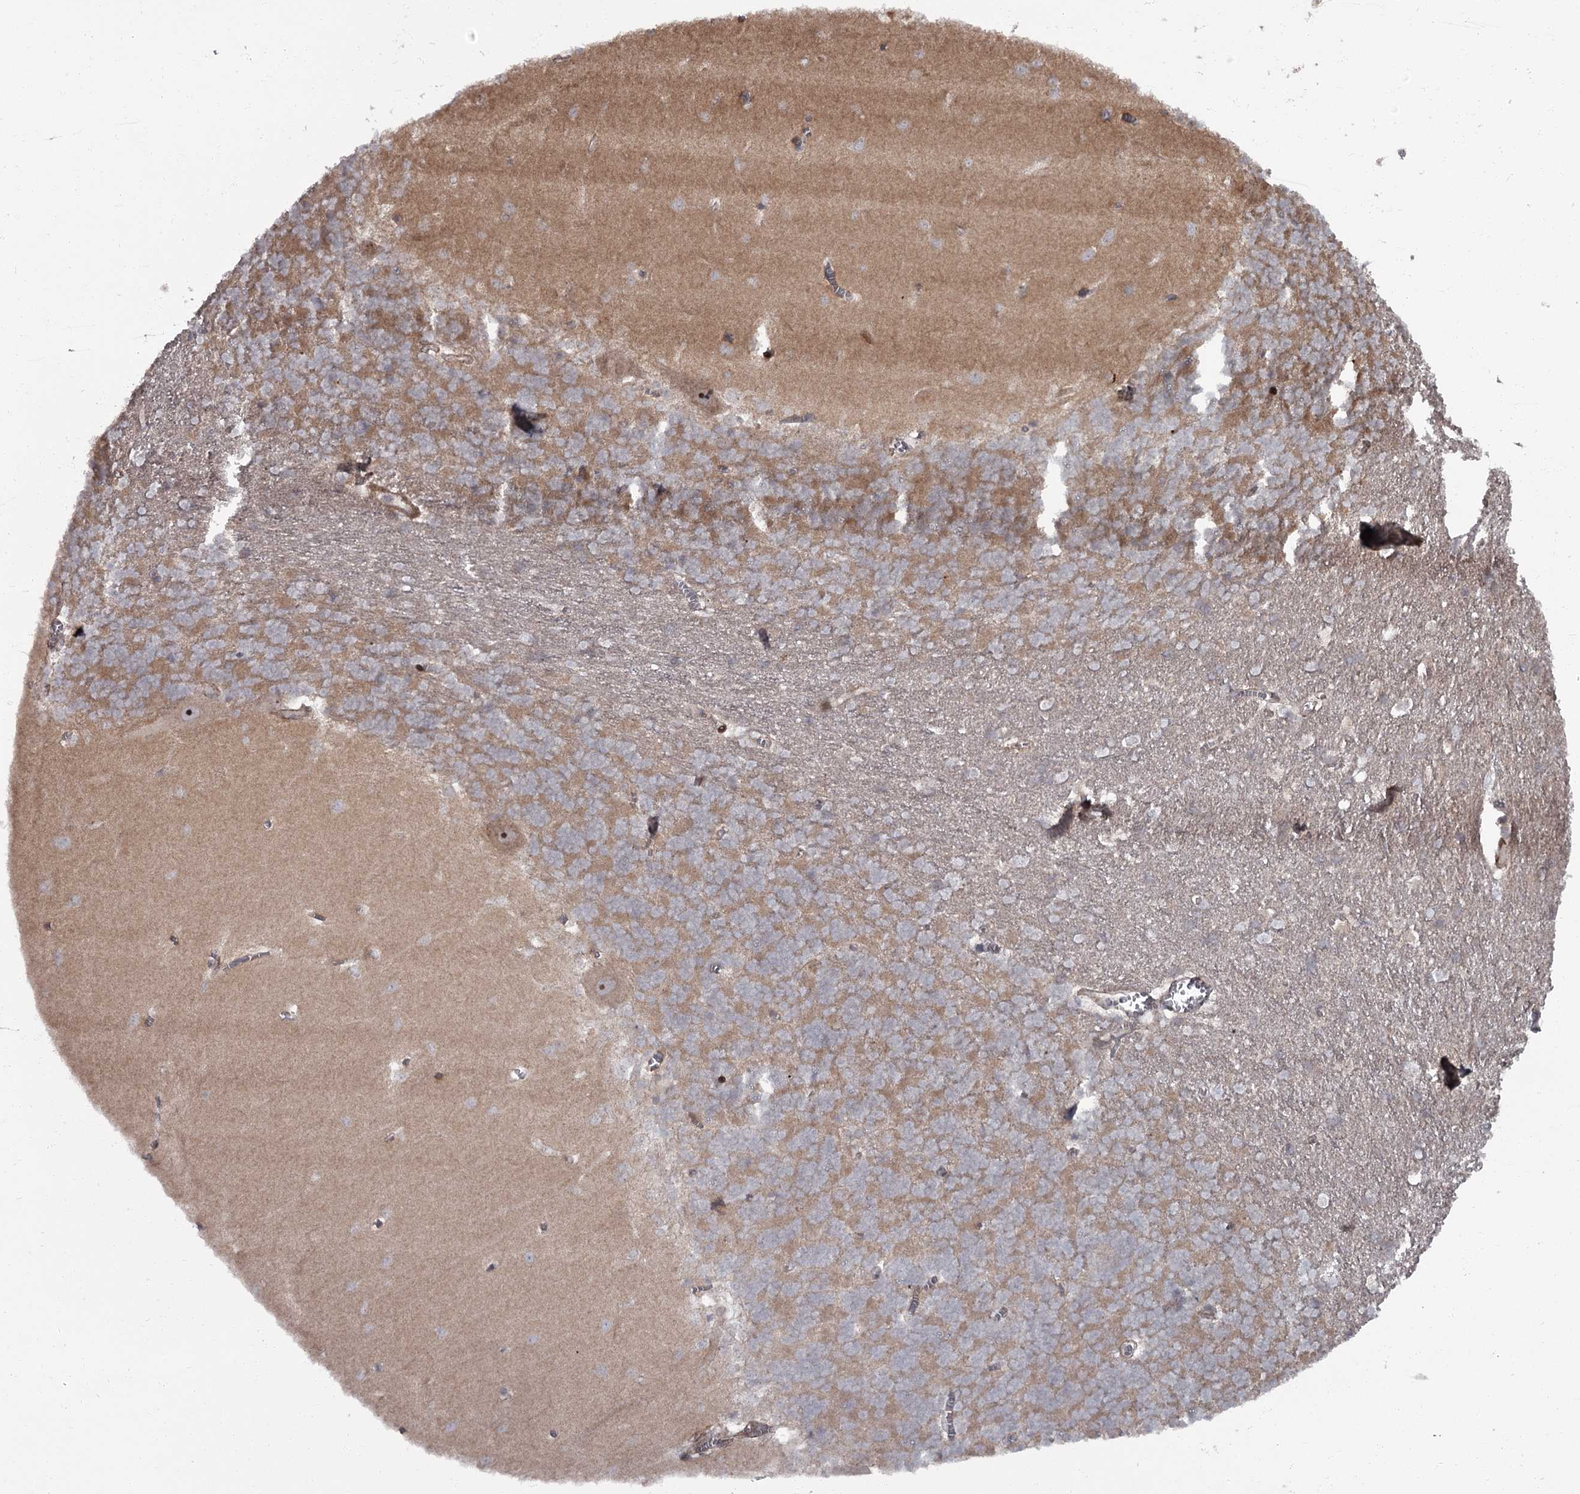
{"staining": {"intensity": "moderate", "quantity": "<25%", "location": "cytoplasmic/membranous"}, "tissue": "cerebellum", "cell_type": "Cells in granular layer", "image_type": "normal", "snomed": [{"axis": "morphology", "description": "Normal tissue, NOS"}, {"axis": "topography", "description": "Cerebellum"}], "caption": "Immunohistochemical staining of normal human cerebellum exhibits low levels of moderate cytoplasmic/membranous expression in approximately <25% of cells in granular layer. The protein is stained brown, and the nuclei are stained in blue (DAB (3,3'-diaminobenzidine) IHC with brightfield microscopy, high magnification).", "gene": "THAP9", "patient": {"sex": "male", "age": 37}}